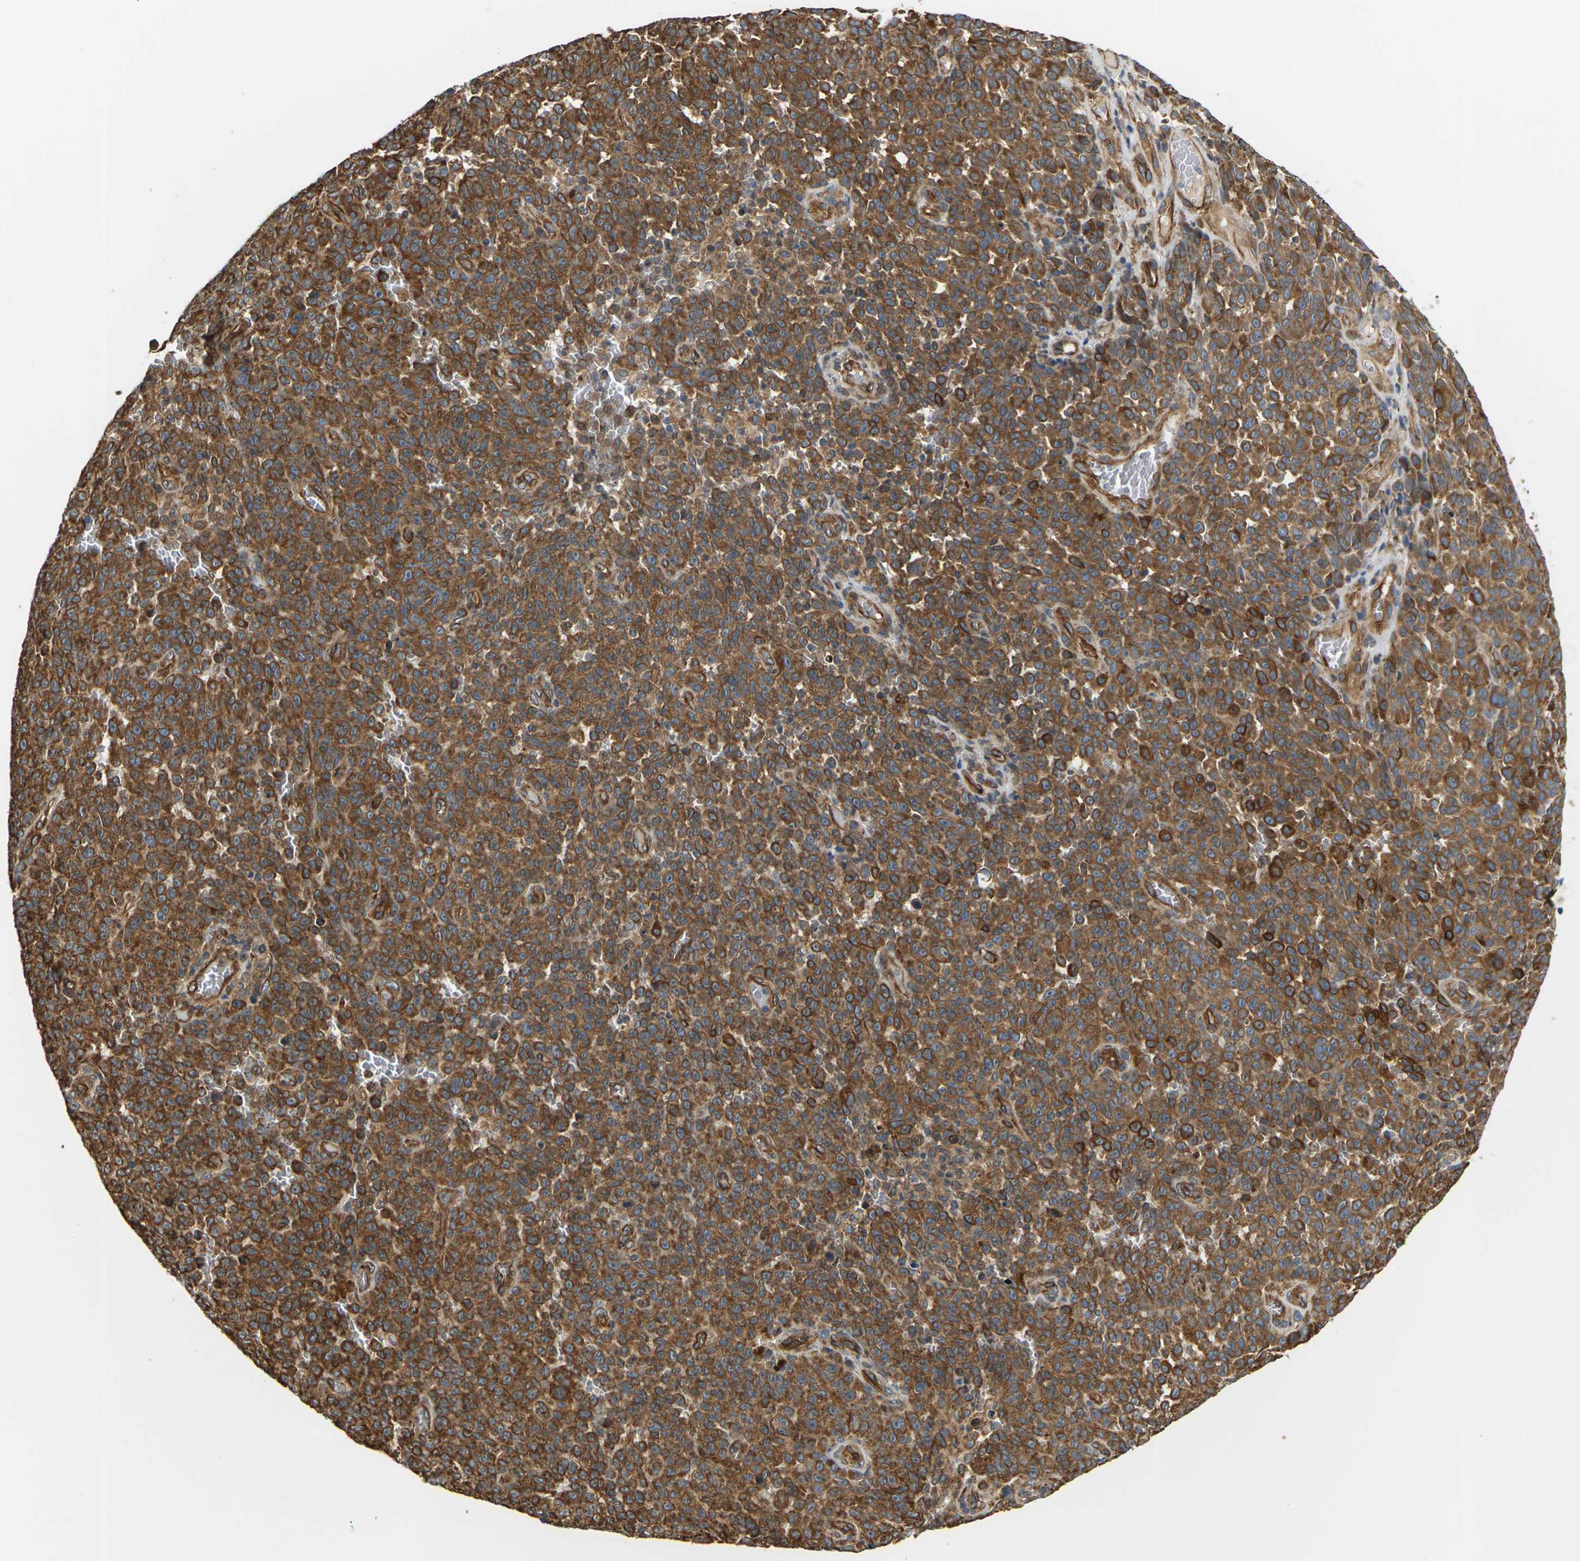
{"staining": {"intensity": "strong", "quantity": ">75%", "location": "cytoplasmic/membranous"}, "tissue": "melanoma", "cell_type": "Tumor cells", "image_type": "cancer", "snomed": [{"axis": "morphology", "description": "Malignant melanoma, NOS"}, {"axis": "topography", "description": "Skin"}], "caption": "A brown stain highlights strong cytoplasmic/membranous positivity of a protein in melanoma tumor cells. (DAB (3,3'-diaminobenzidine) IHC, brown staining for protein, blue staining for nuclei).", "gene": "PCDHB4", "patient": {"sex": "female", "age": 82}}